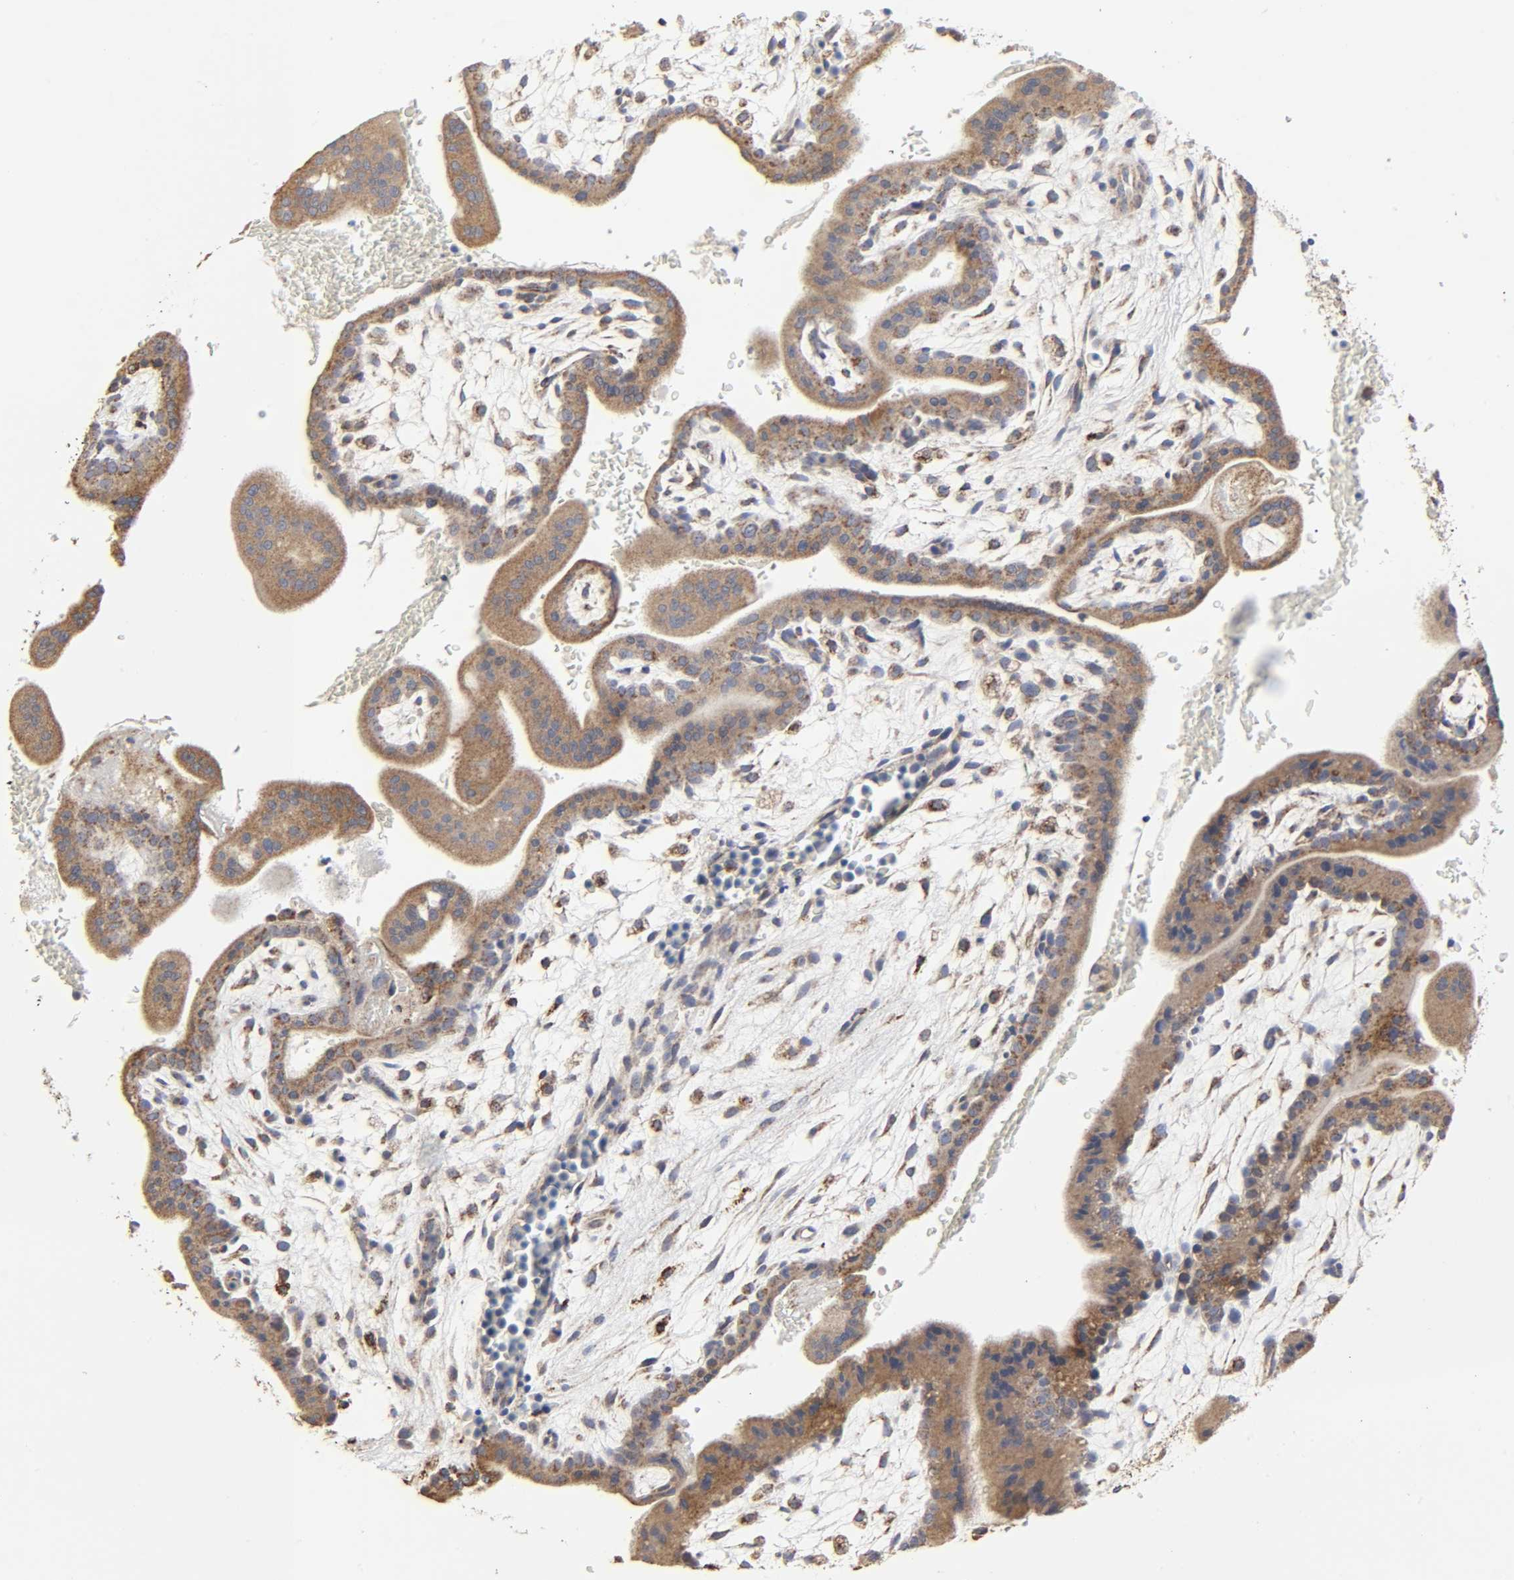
{"staining": {"intensity": "moderate", "quantity": ">75%", "location": "cytoplasmic/membranous"}, "tissue": "placenta", "cell_type": "Decidual cells", "image_type": "normal", "snomed": [{"axis": "morphology", "description": "Normal tissue, NOS"}, {"axis": "topography", "description": "Placenta"}], "caption": "A high-resolution image shows immunohistochemistry staining of unremarkable placenta, which displays moderate cytoplasmic/membranous positivity in approximately >75% of decidual cells.", "gene": "COX6B1", "patient": {"sex": "female", "age": 35}}